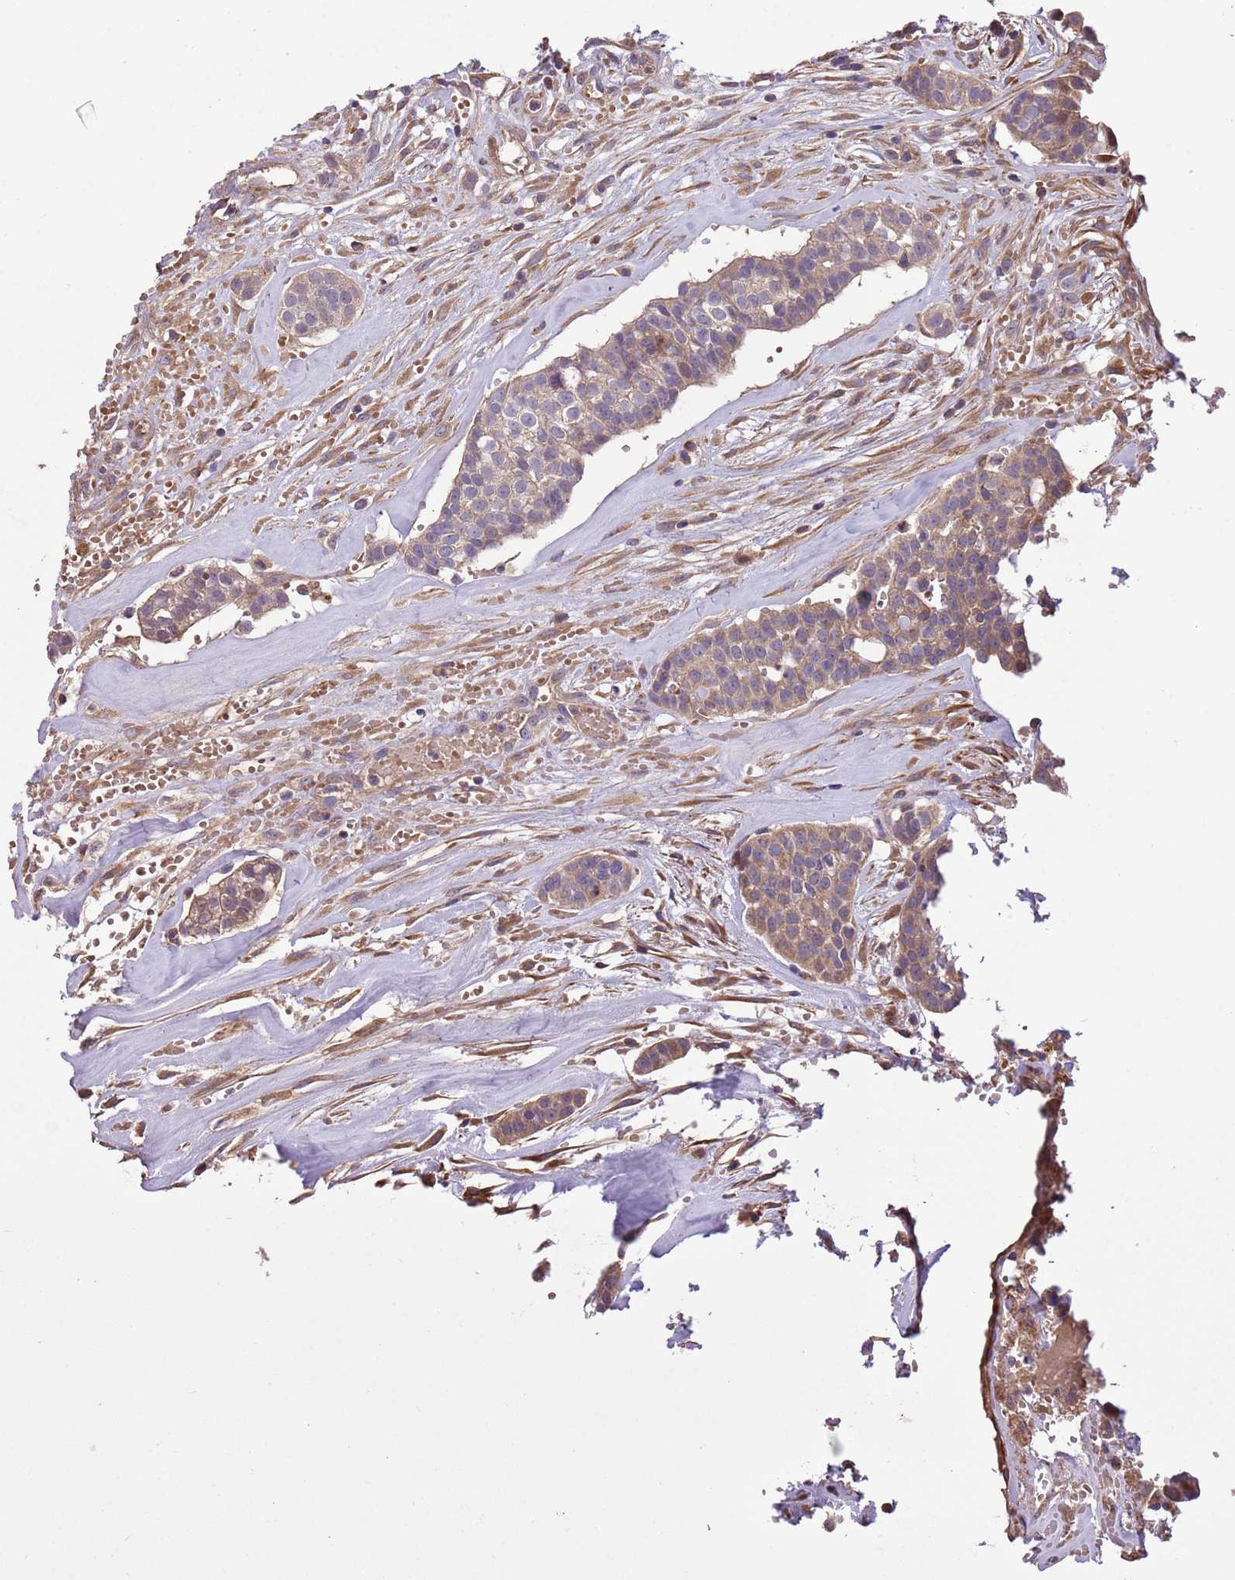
{"staining": {"intensity": "weak", "quantity": ">75%", "location": "cytoplasmic/membranous"}, "tissue": "head and neck cancer", "cell_type": "Tumor cells", "image_type": "cancer", "snomed": [{"axis": "morphology", "description": "Adenocarcinoma, NOS"}, {"axis": "topography", "description": "Head-Neck"}], "caption": "Weak cytoplasmic/membranous positivity is appreciated in about >75% of tumor cells in head and neck cancer (adenocarcinoma). Using DAB (3,3'-diaminobenzidine) (brown) and hematoxylin (blue) stains, captured at high magnification using brightfield microscopy.", "gene": "FAM89B", "patient": {"sex": "male", "age": 81}}